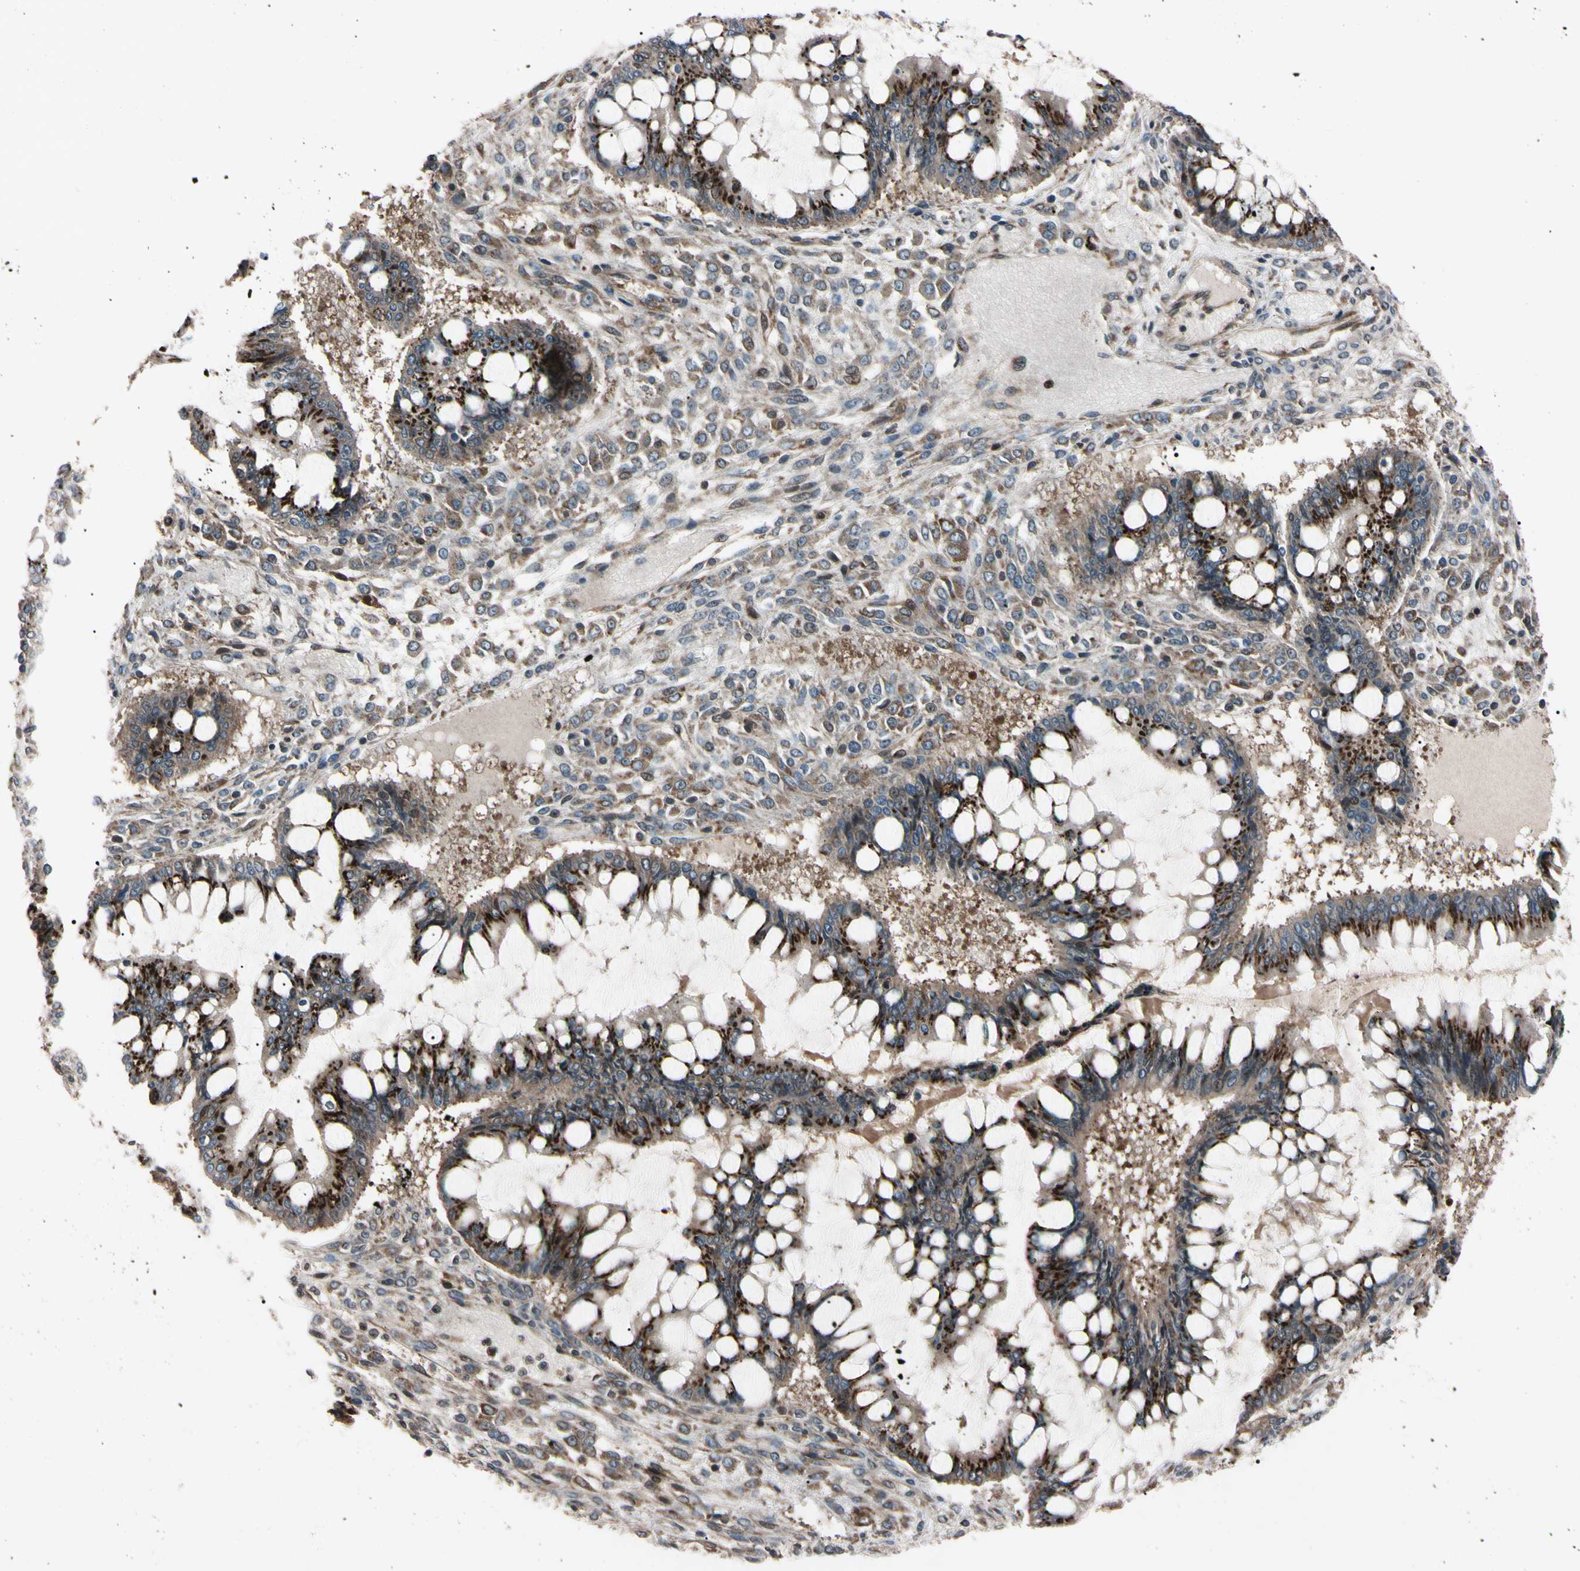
{"staining": {"intensity": "strong", "quantity": ">75%", "location": "cytoplasmic/membranous"}, "tissue": "ovarian cancer", "cell_type": "Tumor cells", "image_type": "cancer", "snomed": [{"axis": "morphology", "description": "Cystadenocarcinoma, mucinous, NOS"}, {"axis": "topography", "description": "Ovary"}], "caption": "A micrograph of mucinous cystadenocarcinoma (ovarian) stained for a protein demonstrates strong cytoplasmic/membranous brown staining in tumor cells. (Stains: DAB (3,3'-diaminobenzidine) in brown, nuclei in blue, Microscopy: brightfield microscopy at high magnification).", "gene": "GUCY1B1", "patient": {"sex": "female", "age": 73}}